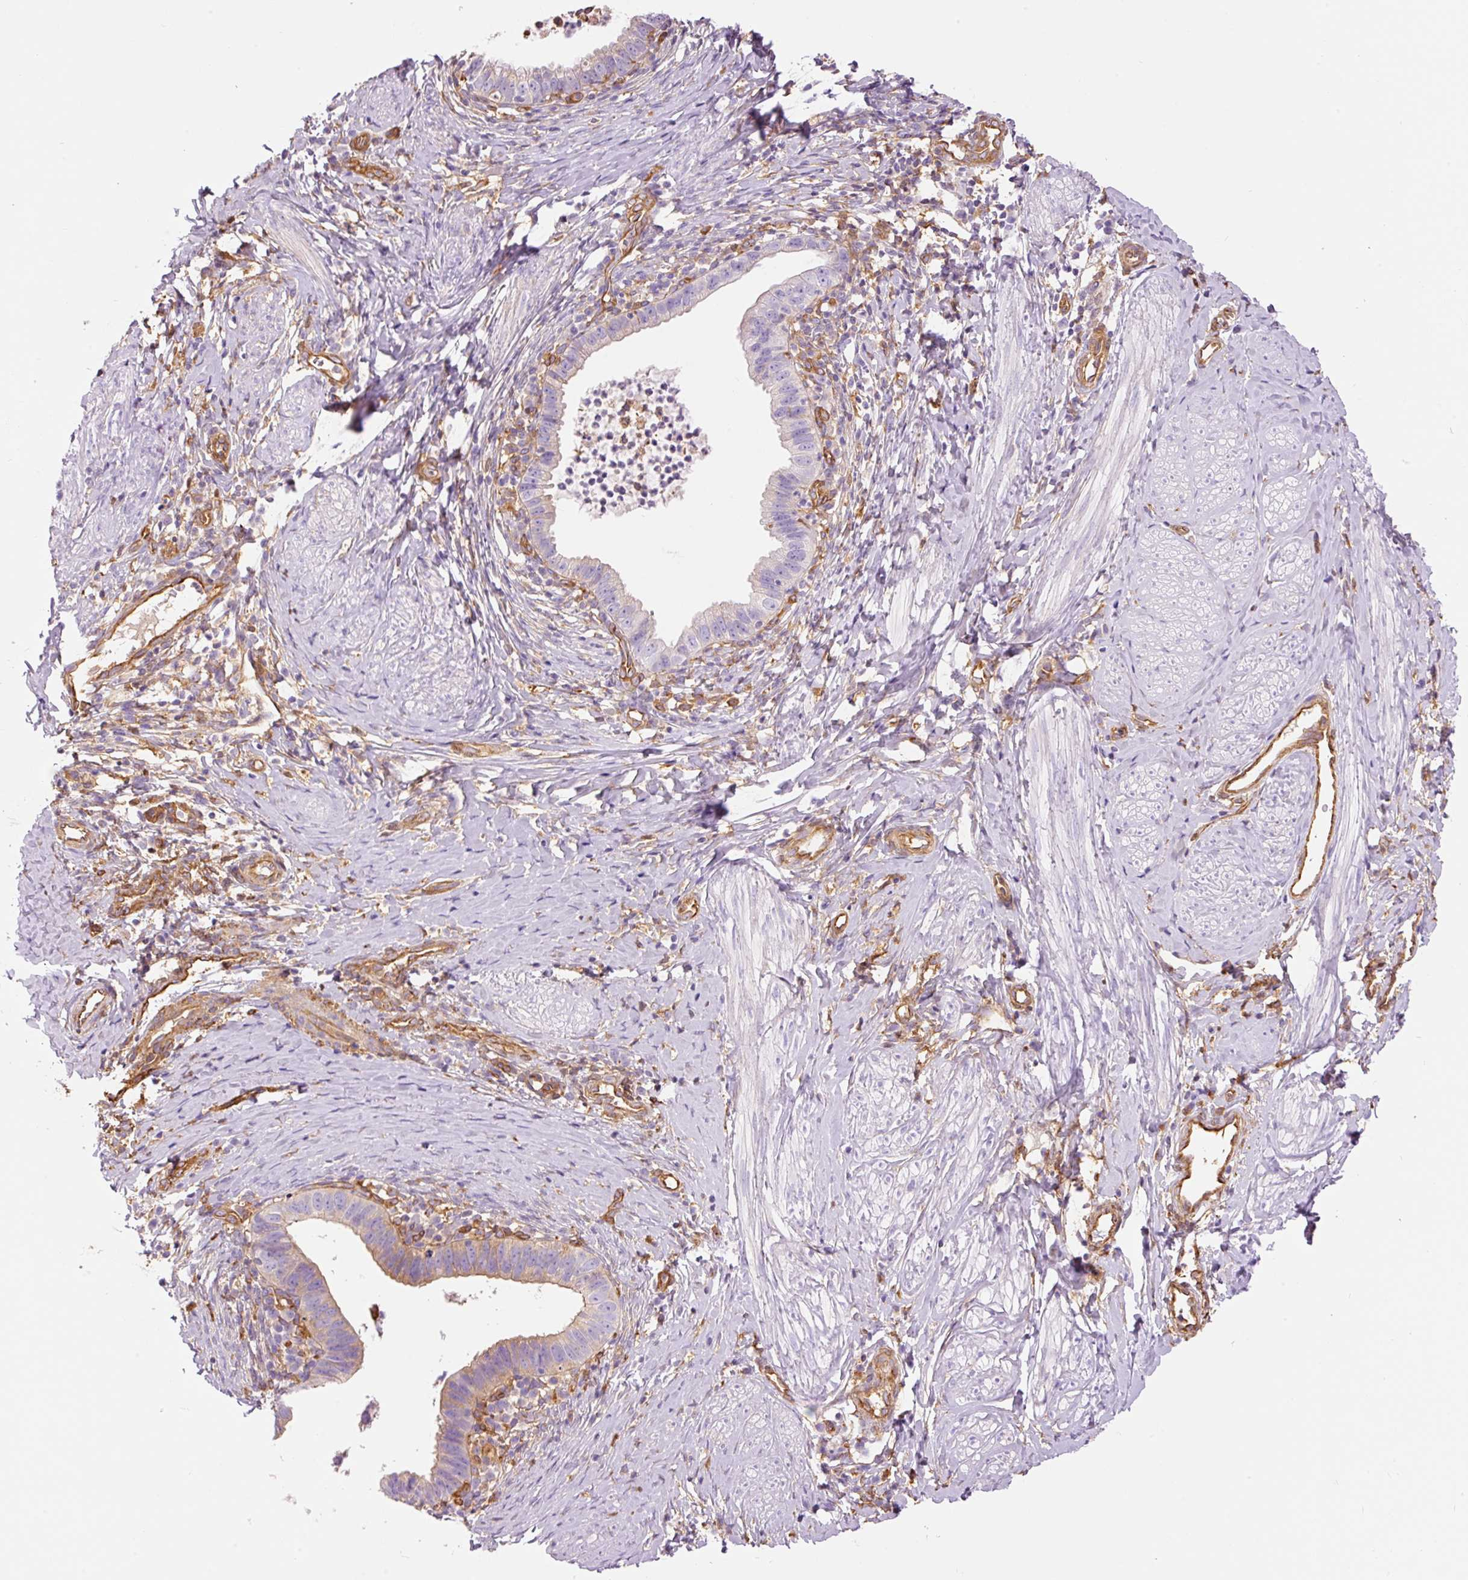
{"staining": {"intensity": "negative", "quantity": "none", "location": "none"}, "tissue": "cervical cancer", "cell_type": "Tumor cells", "image_type": "cancer", "snomed": [{"axis": "morphology", "description": "Adenocarcinoma, NOS"}, {"axis": "topography", "description": "Cervix"}], "caption": "This is a image of IHC staining of cervical adenocarcinoma, which shows no expression in tumor cells.", "gene": "IL10RB", "patient": {"sex": "female", "age": 36}}